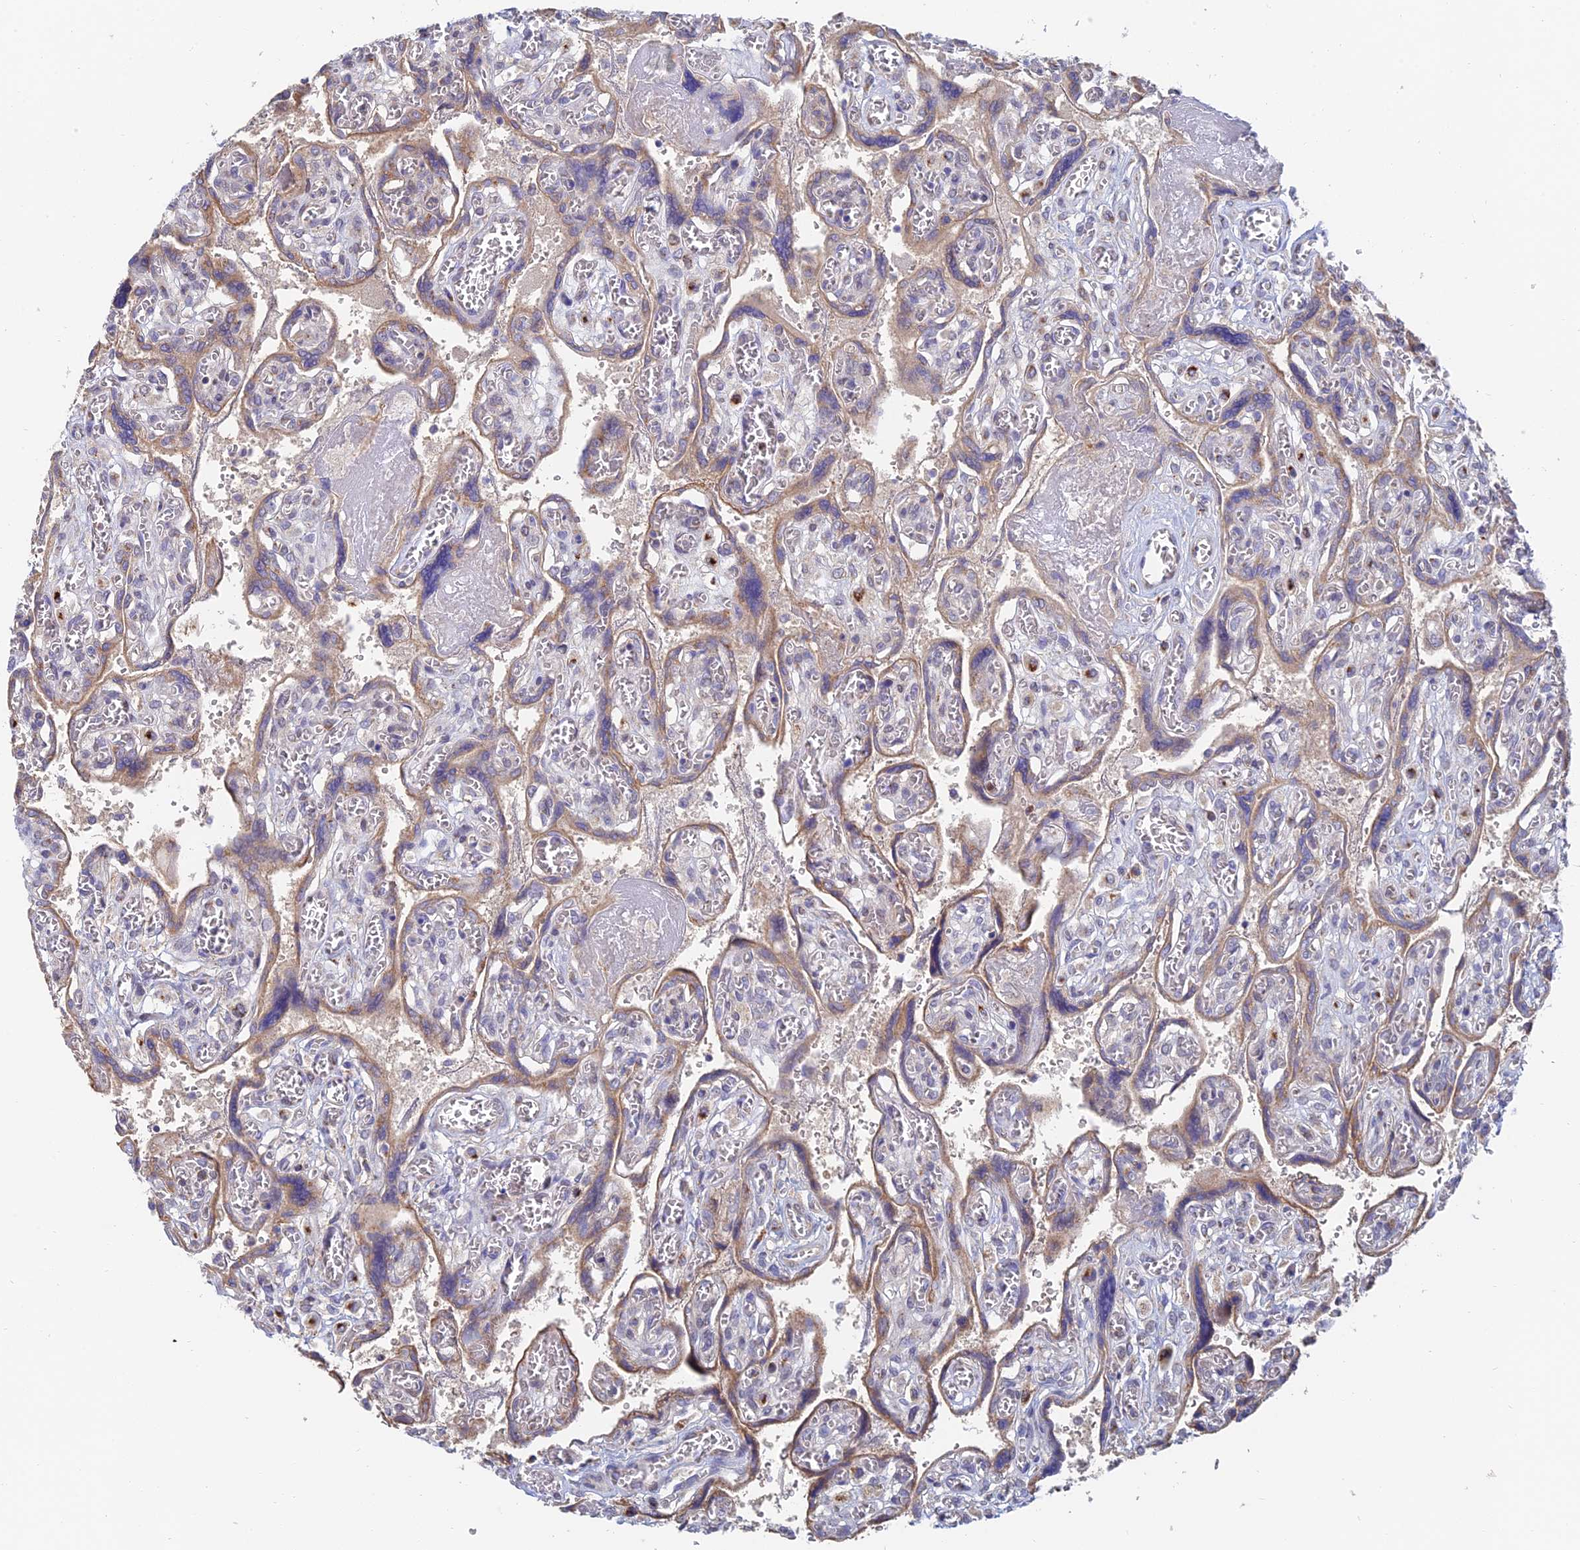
{"staining": {"intensity": "weak", "quantity": "25%-75%", "location": "cytoplasmic/membranous"}, "tissue": "placenta", "cell_type": "Trophoblastic cells", "image_type": "normal", "snomed": [{"axis": "morphology", "description": "Normal tissue, NOS"}, {"axis": "topography", "description": "Placenta"}], "caption": "Brown immunohistochemical staining in unremarkable placenta exhibits weak cytoplasmic/membranous staining in approximately 25%-75% of trophoblastic cells.", "gene": "ENSG00000267561", "patient": {"sex": "female", "age": 39}}